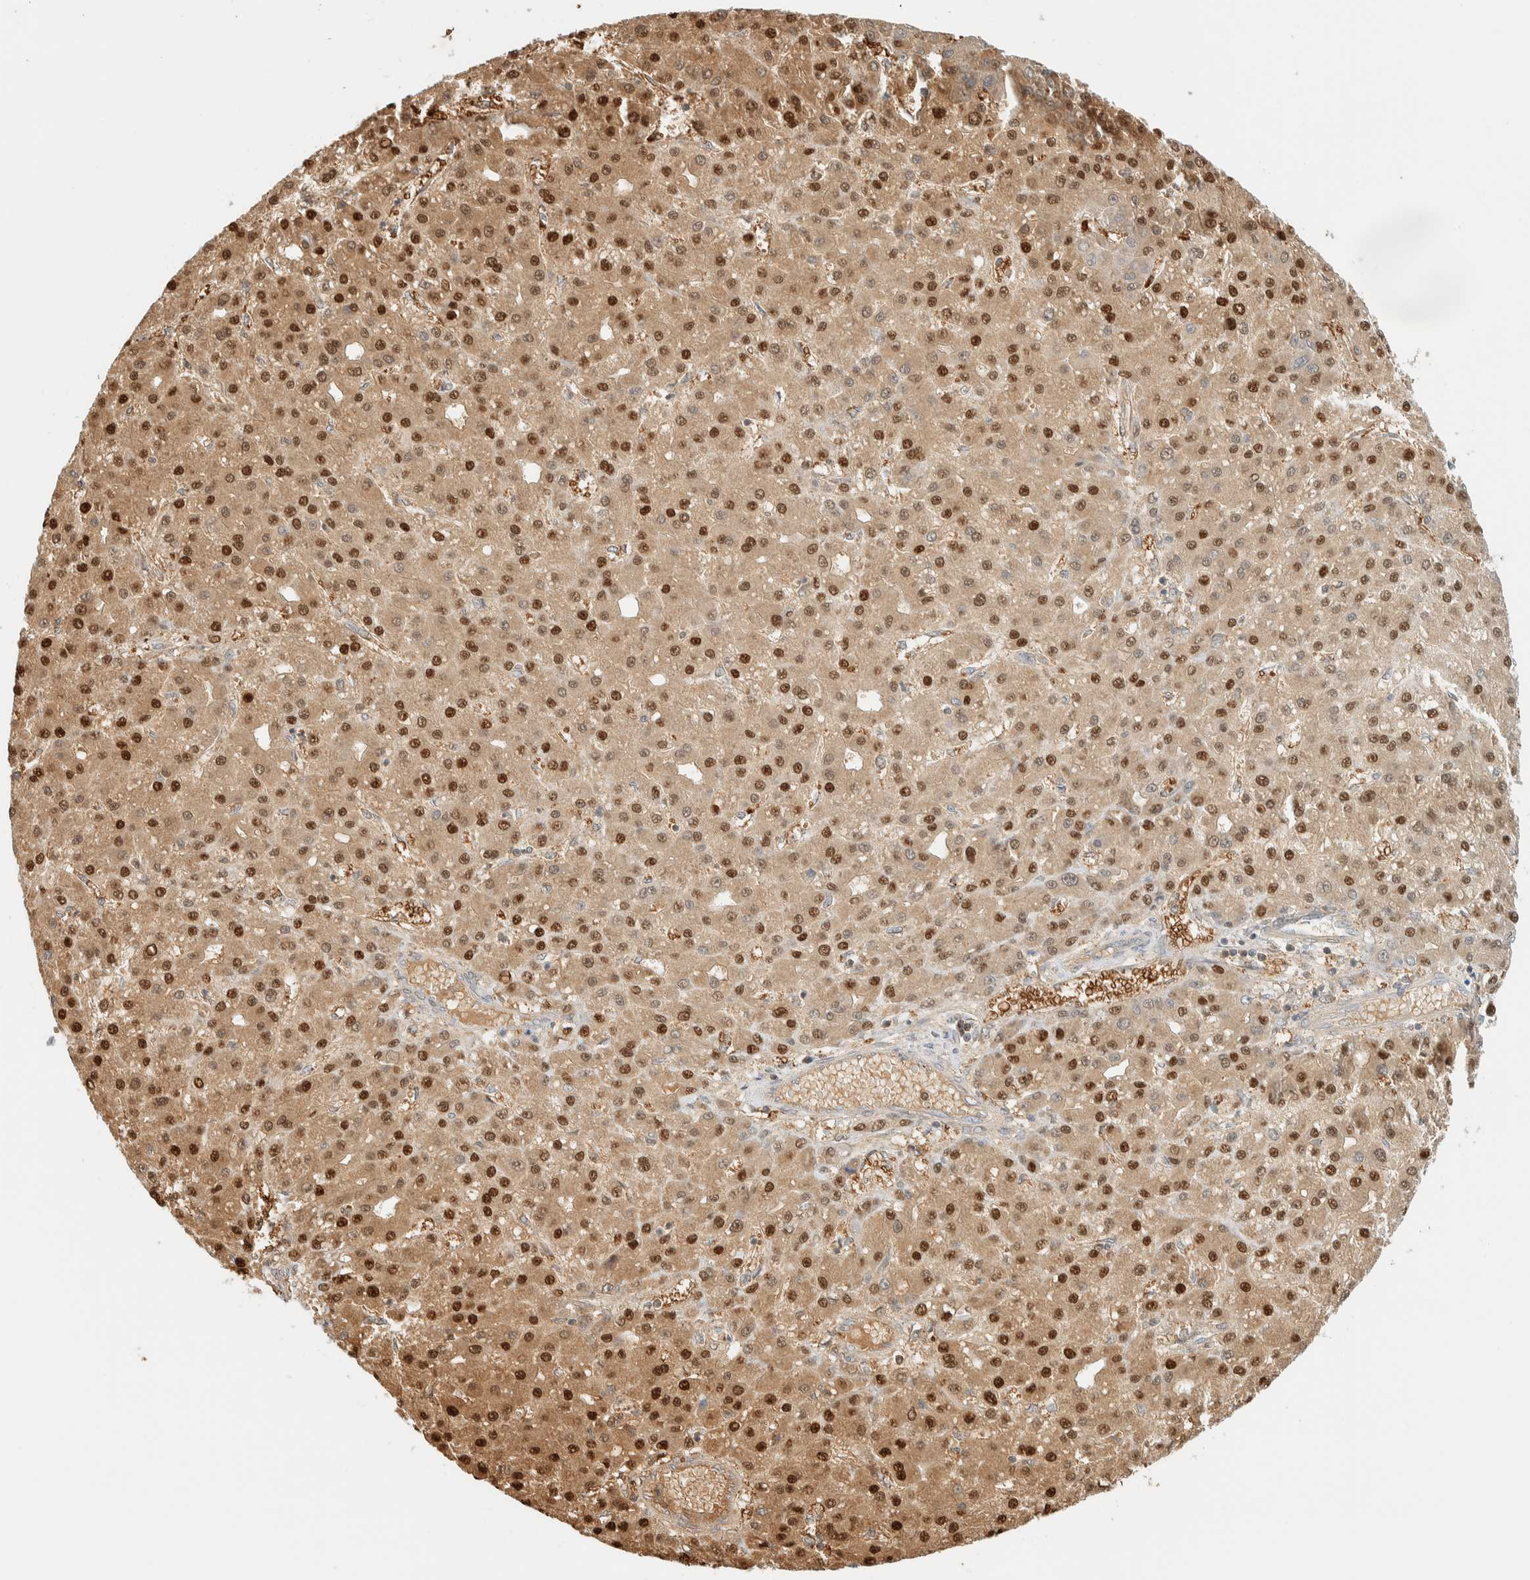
{"staining": {"intensity": "strong", "quantity": ">75%", "location": "cytoplasmic/membranous,nuclear"}, "tissue": "liver cancer", "cell_type": "Tumor cells", "image_type": "cancer", "snomed": [{"axis": "morphology", "description": "Carcinoma, Hepatocellular, NOS"}, {"axis": "topography", "description": "Liver"}], "caption": "A high-resolution micrograph shows immunohistochemistry (IHC) staining of liver hepatocellular carcinoma, which shows strong cytoplasmic/membranous and nuclear staining in approximately >75% of tumor cells.", "gene": "ZBTB37", "patient": {"sex": "male", "age": 67}}